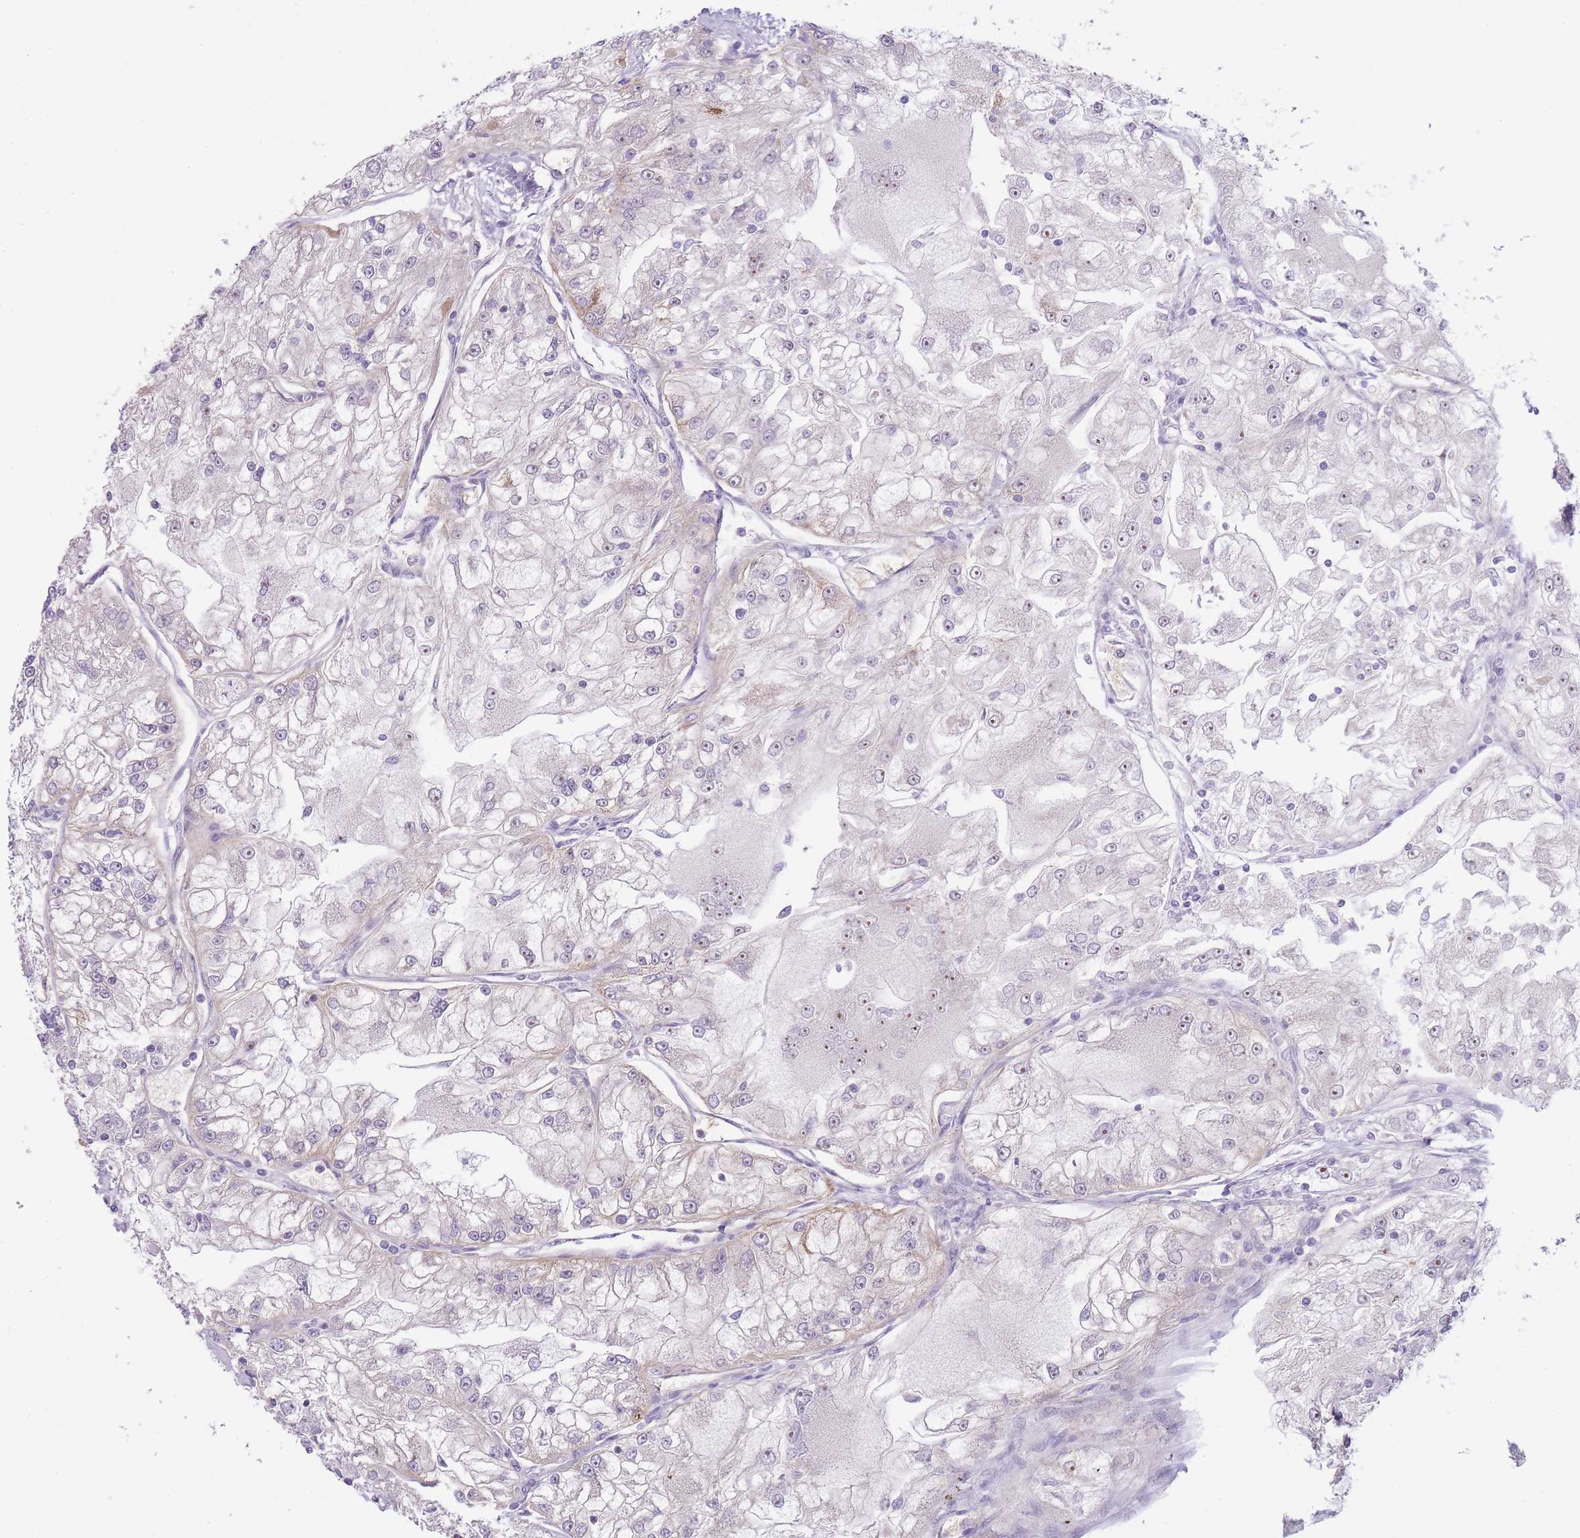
{"staining": {"intensity": "negative", "quantity": "none", "location": "none"}, "tissue": "renal cancer", "cell_type": "Tumor cells", "image_type": "cancer", "snomed": [{"axis": "morphology", "description": "Adenocarcinoma, NOS"}, {"axis": "topography", "description": "Kidney"}], "caption": "DAB (3,3'-diaminobenzidine) immunohistochemical staining of renal cancer (adenocarcinoma) displays no significant positivity in tumor cells.", "gene": "REV1", "patient": {"sex": "female", "age": 72}}